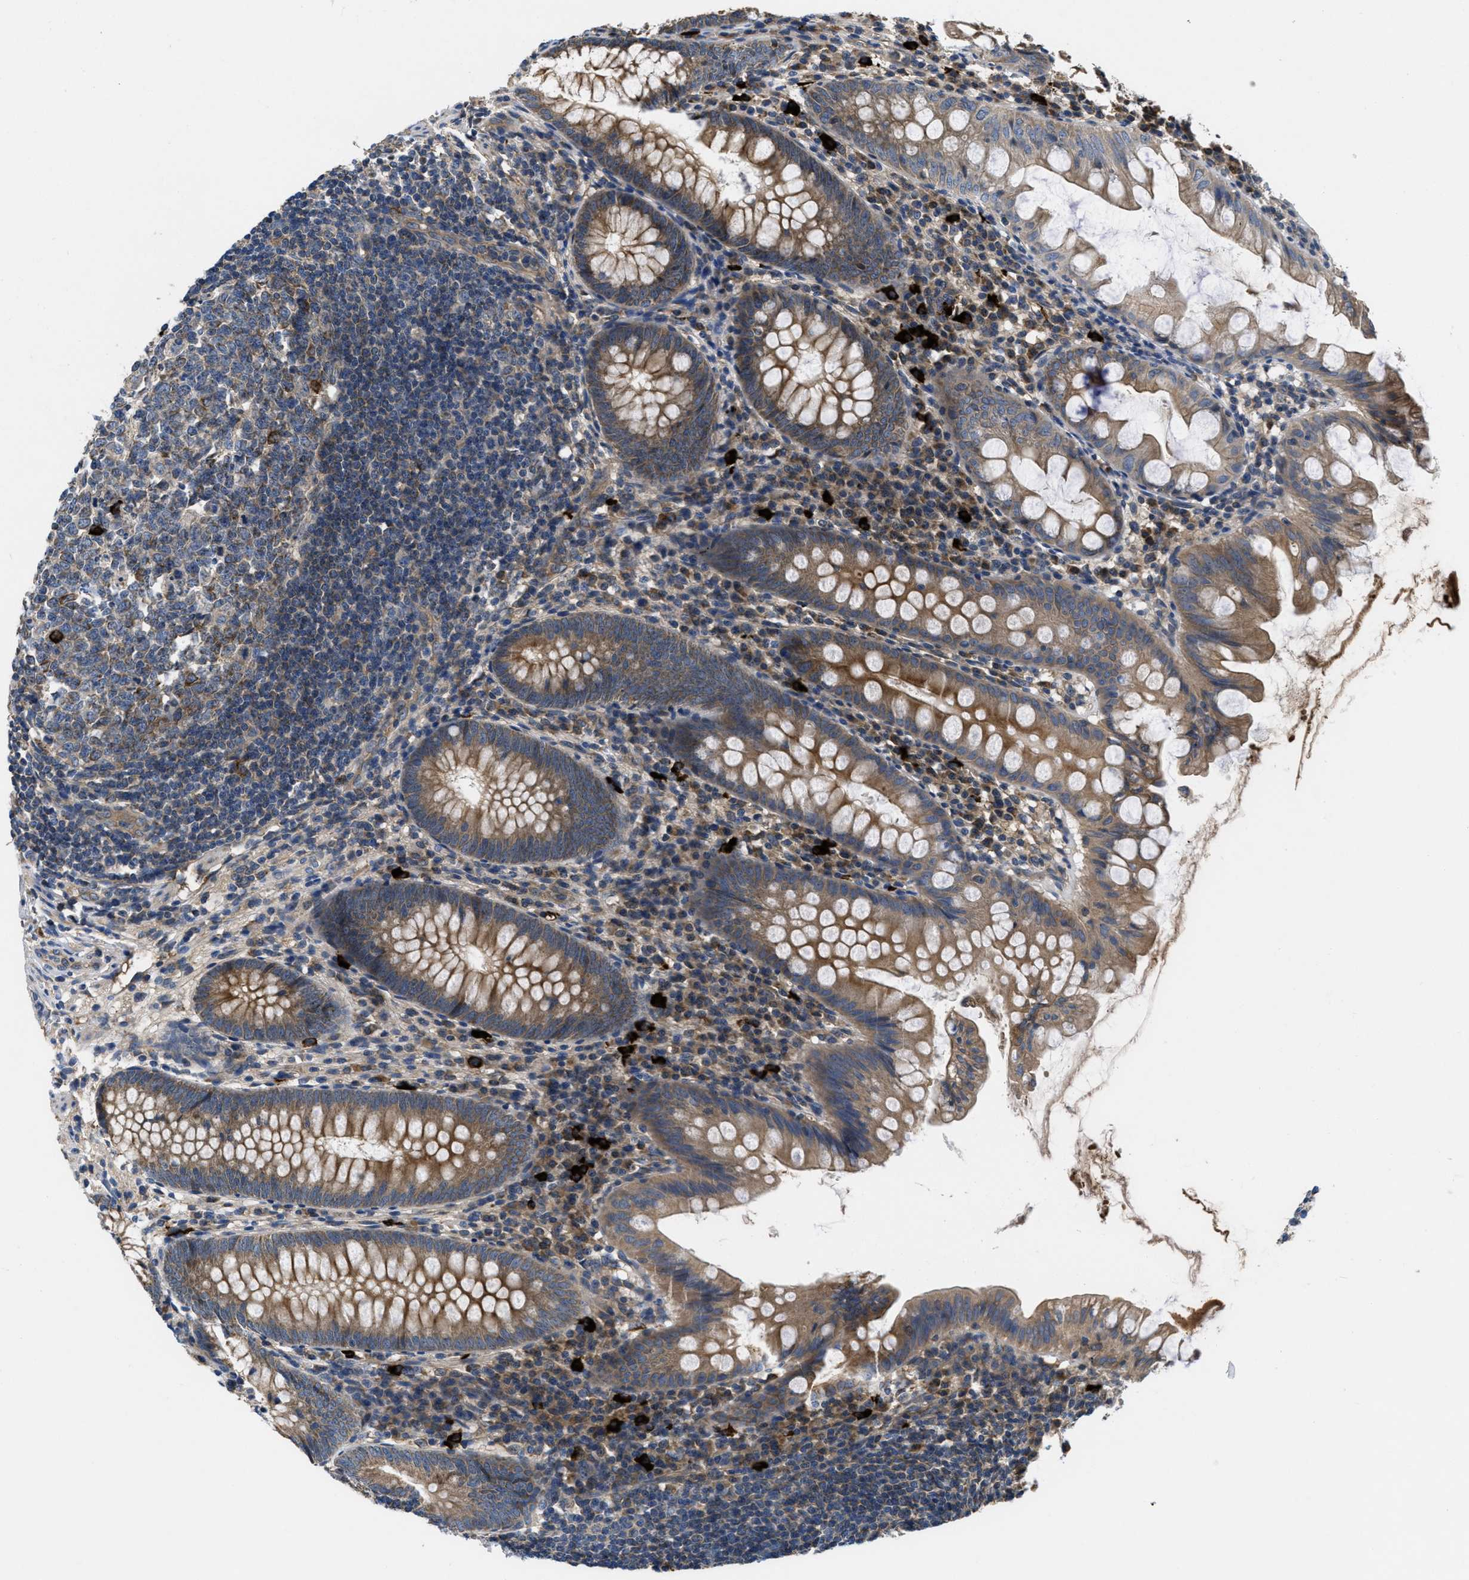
{"staining": {"intensity": "moderate", "quantity": ">75%", "location": "cytoplasmic/membranous"}, "tissue": "appendix", "cell_type": "Glandular cells", "image_type": "normal", "snomed": [{"axis": "morphology", "description": "Normal tissue, NOS"}, {"axis": "topography", "description": "Appendix"}], "caption": "DAB immunohistochemical staining of unremarkable human appendix displays moderate cytoplasmic/membranous protein staining in approximately >75% of glandular cells.", "gene": "GALK1", "patient": {"sex": "male", "age": 56}}